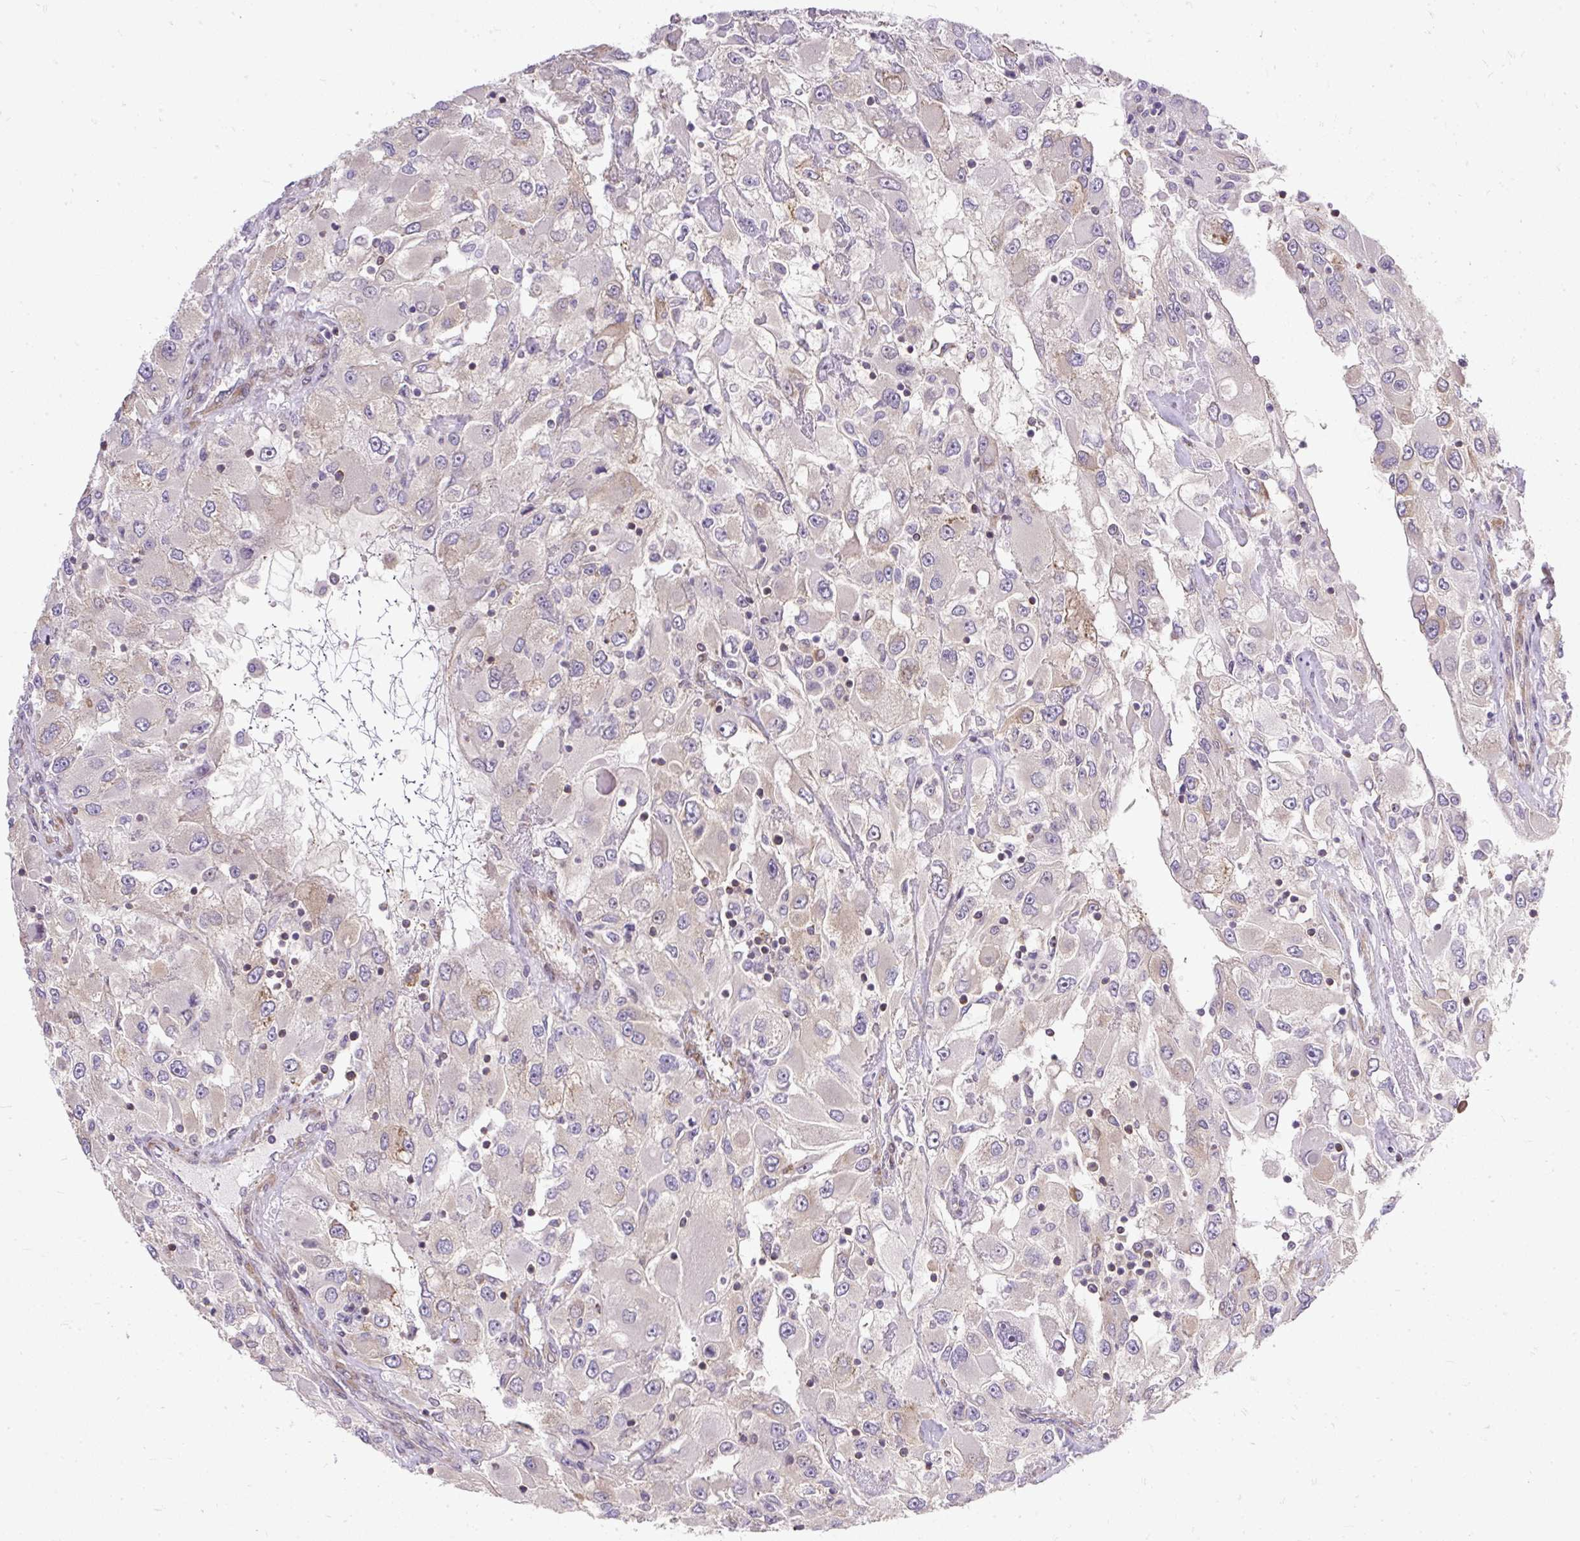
{"staining": {"intensity": "negative", "quantity": "none", "location": "none"}, "tissue": "renal cancer", "cell_type": "Tumor cells", "image_type": "cancer", "snomed": [{"axis": "morphology", "description": "Adenocarcinoma, NOS"}, {"axis": "topography", "description": "Kidney"}], "caption": "A histopathology image of renal adenocarcinoma stained for a protein reveals no brown staining in tumor cells.", "gene": "TRIM17", "patient": {"sex": "female", "age": 52}}